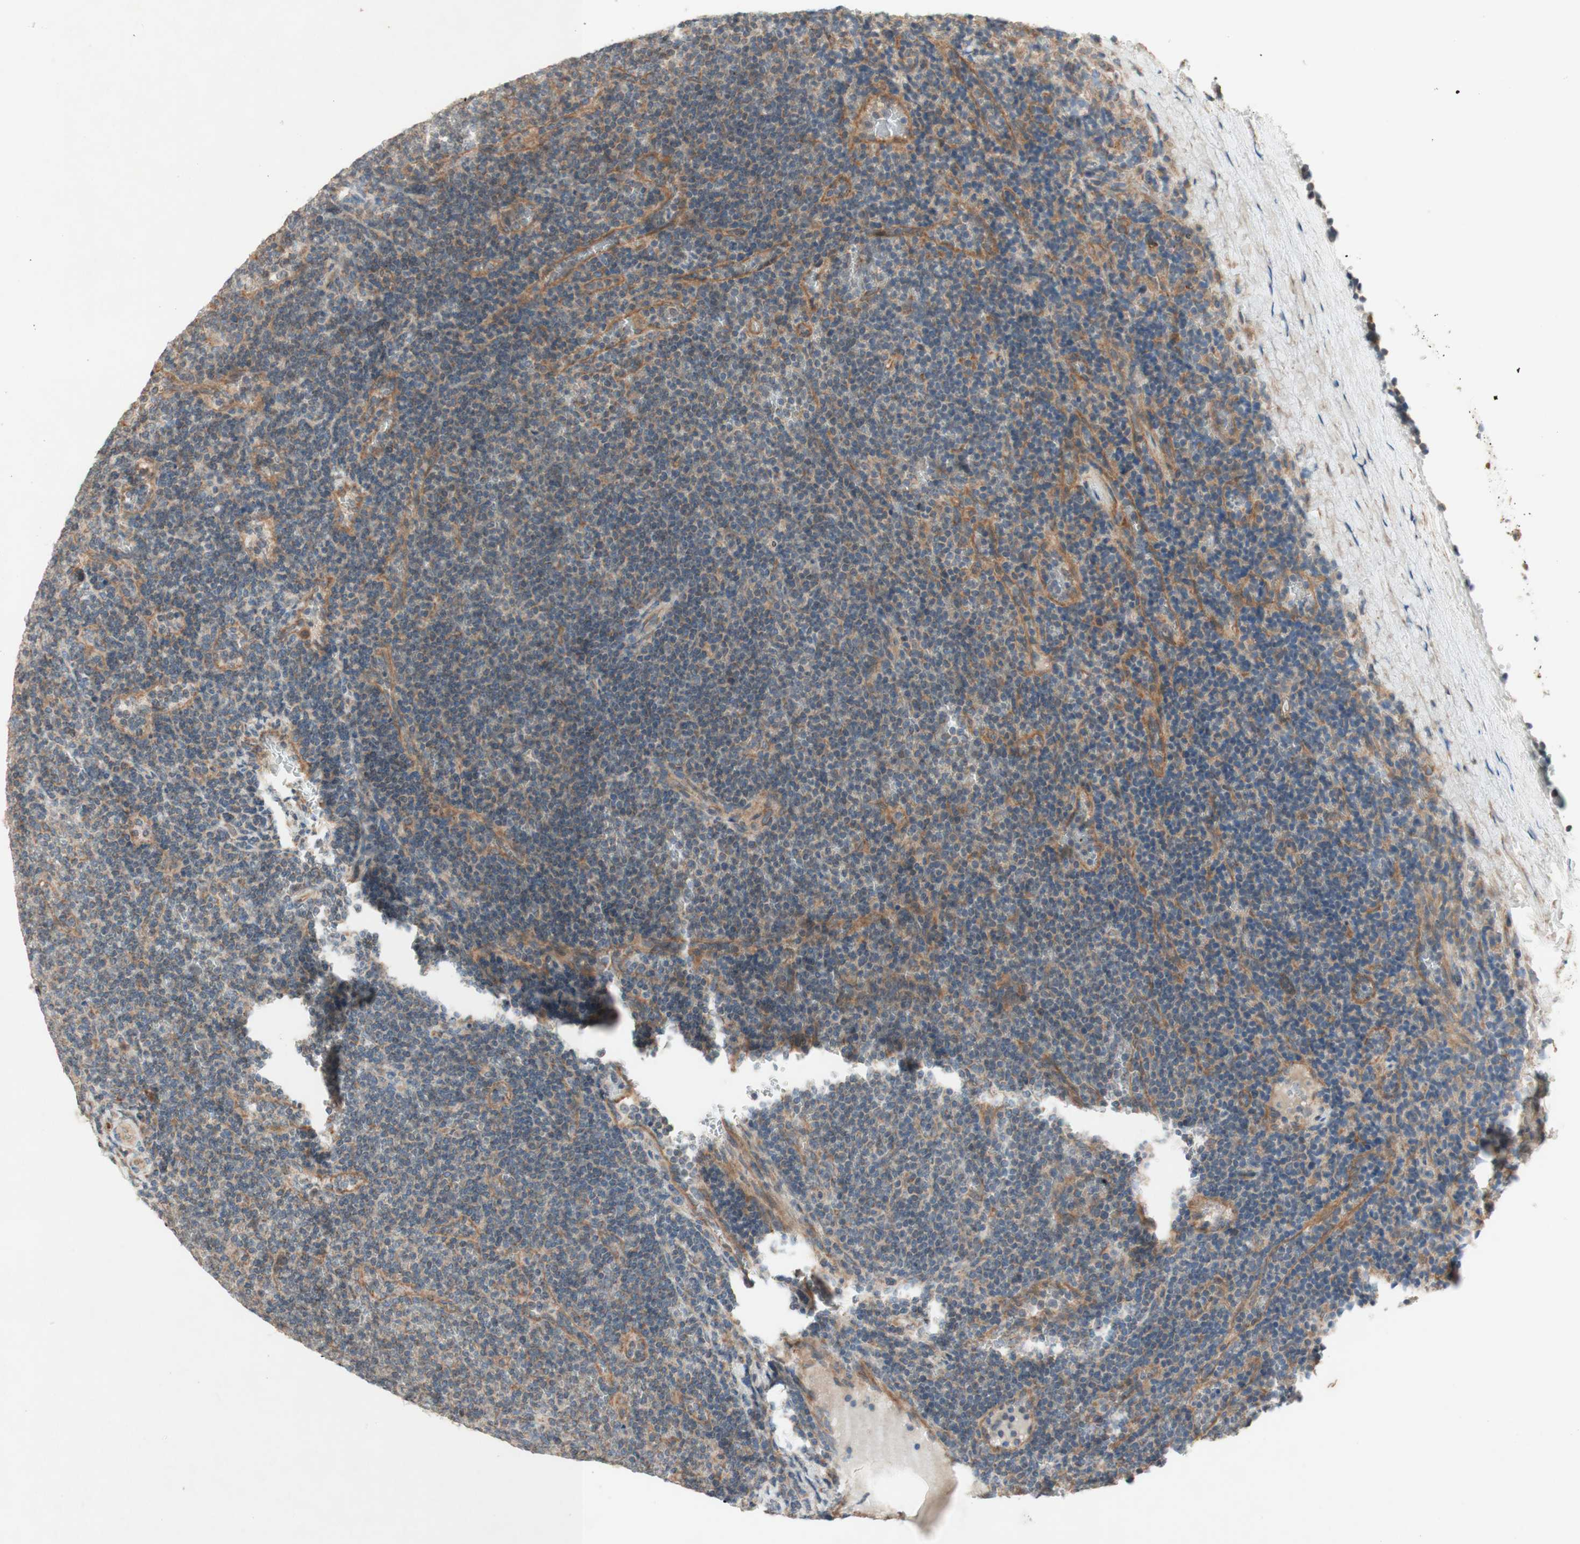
{"staining": {"intensity": "weak", "quantity": ">75%", "location": "cytoplasmic/membranous"}, "tissue": "lymphoma", "cell_type": "Tumor cells", "image_type": "cancer", "snomed": [{"axis": "morphology", "description": "Malignant lymphoma, non-Hodgkin's type, Low grade"}, {"axis": "topography", "description": "Spleen"}], "caption": "Protein staining by IHC exhibits weak cytoplasmic/membranous staining in about >75% of tumor cells in lymphoma. (DAB = brown stain, brightfield microscopy at high magnification).", "gene": "SOCS2", "patient": {"sex": "female", "age": 50}}